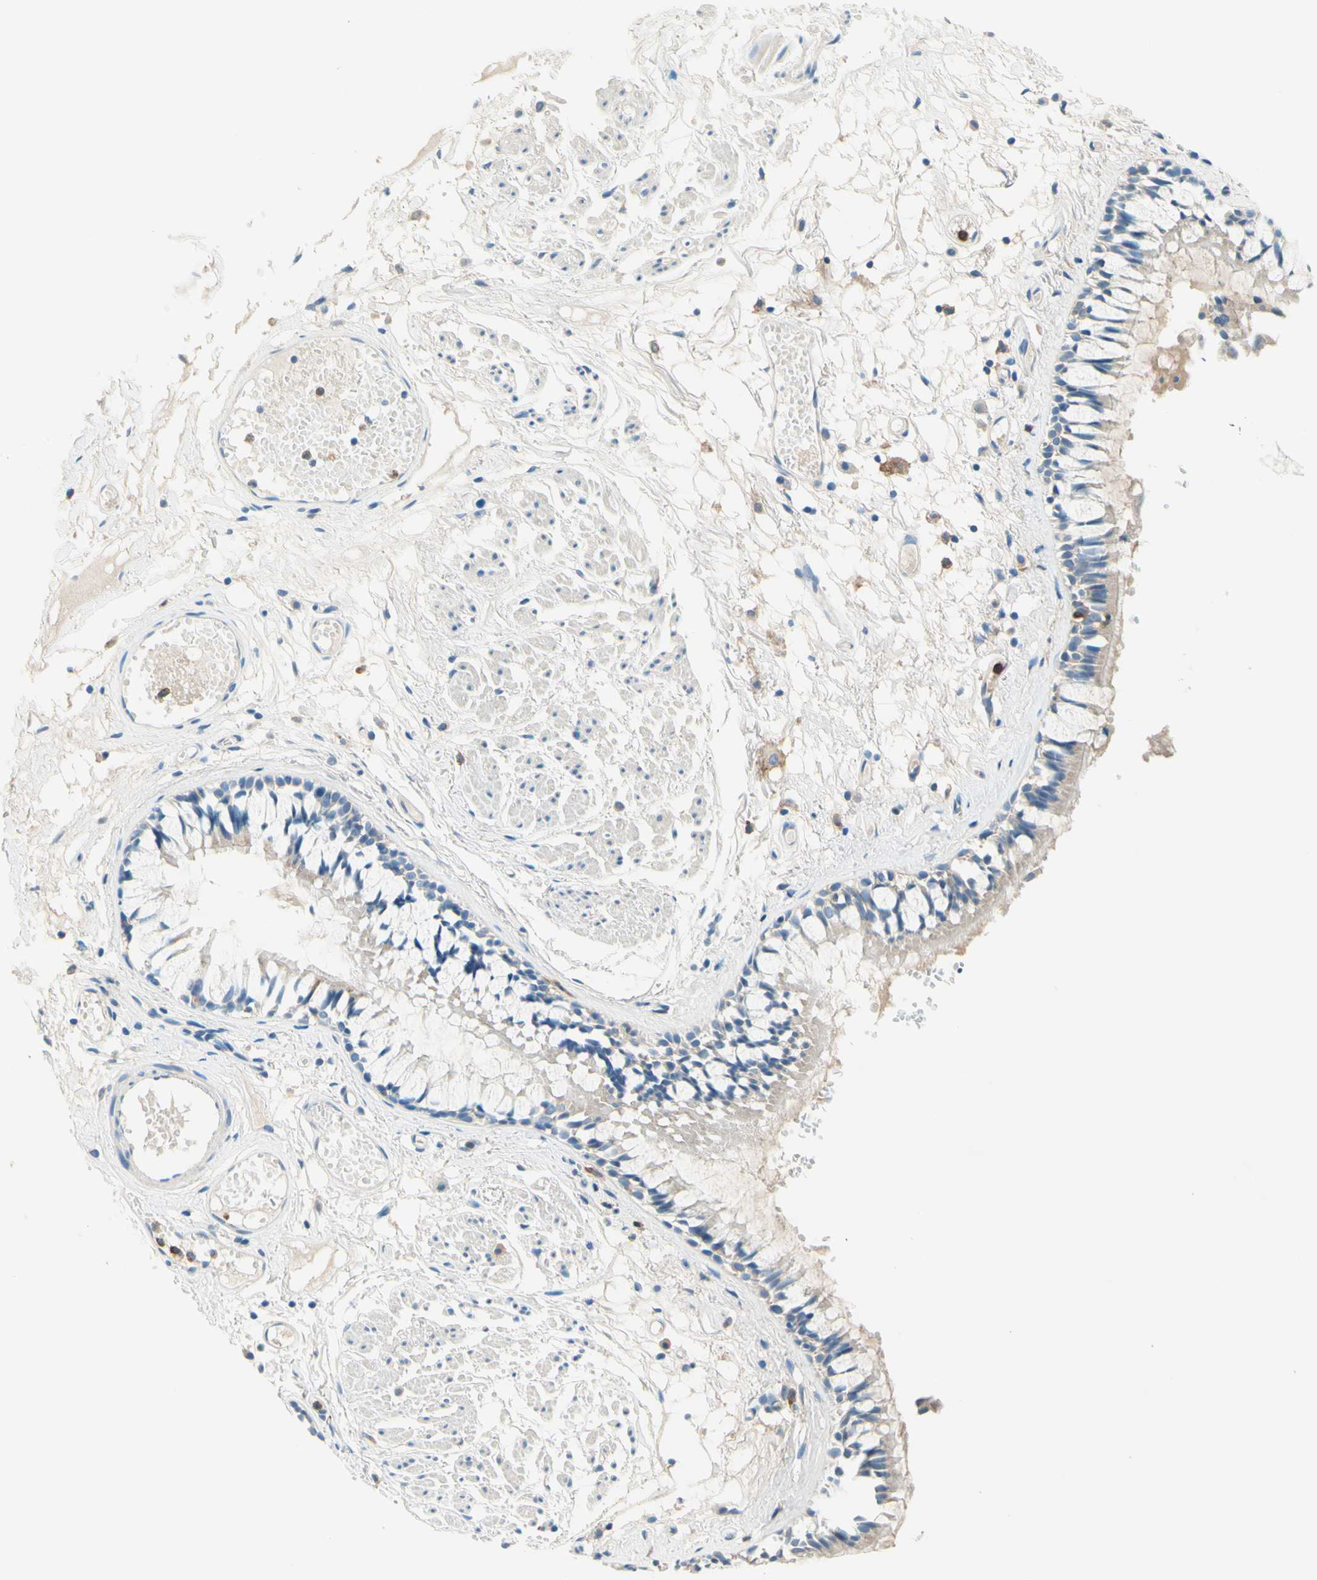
{"staining": {"intensity": "weak", "quantity": "25%-75%", "location": "cytoplasmic/membranous"}, "tissue": "bronchus", "cell_type": "Respiratory epithelial cells", "image_type": "normal", "snomed": [{"axis": "morphology", "description": "Normal tissue, NOS"}, {"axis": "morphology", "description": "Inflammation, NOS"}, {"axis": "topography", "description": "Cartilage tissue"}, {"axis": "topography", "description": "Lung"}], "caption": "Immunohistochemistry (IHC) (DAB (3,3'-diaminobenzidine)) staining of benign human bronchus shows weak cytoplasmic/membranous protein expression in about 25%-75% of respiratory epithelial cells. The staining was performed using DAB (3,3'-diaminobenzidine), with brown indicating positive protein expression. Nuclei are stained blue with hematoxylin.", "gene": "SIGLEC9", "patient": {"sex": "male", "age": 71}}